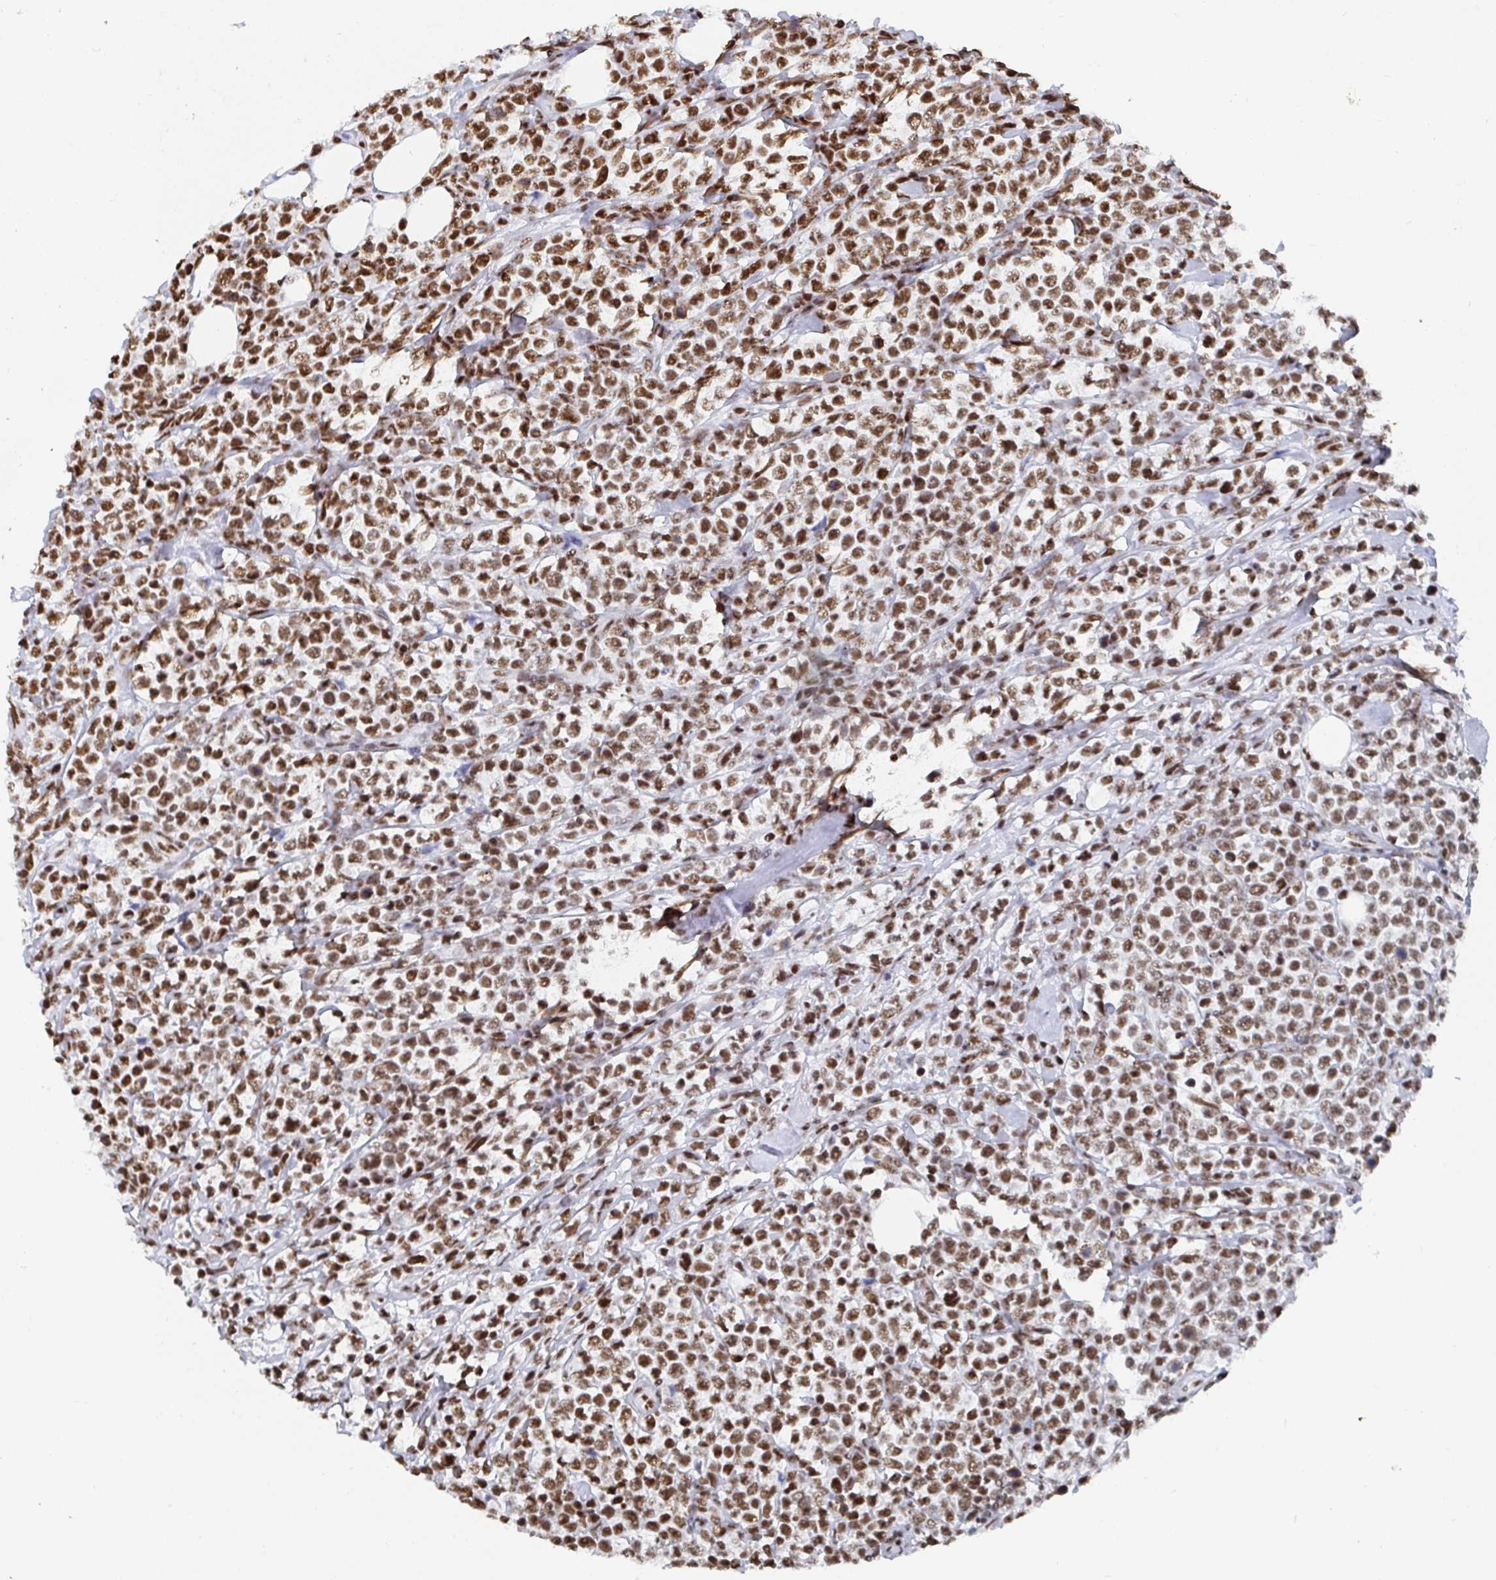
{"staining": {"intensity": "moderate", "quantity": ">75%", "location": "nuclear"}, "tissue": "lymphoma", "cell_type": "Tumor cells", "image_type": "cancer", "snomed": [{"axis": "morphology", "description": "Malignant lymphoma, non-Hodgkin's type, High grade"}, {"axis": "topography", "description": "Soft tissue"}], "caption": "Immunohistochemistry micrograph of high-grade malignant lymphoma, non-Hodgkin's type stained for a protein (brown), which displays medium levels of moderate nuclear positivity in approximately >75% of tumor cells.", "gene": "EWSR1", "patient": {"sex": "female", "age": 56}}